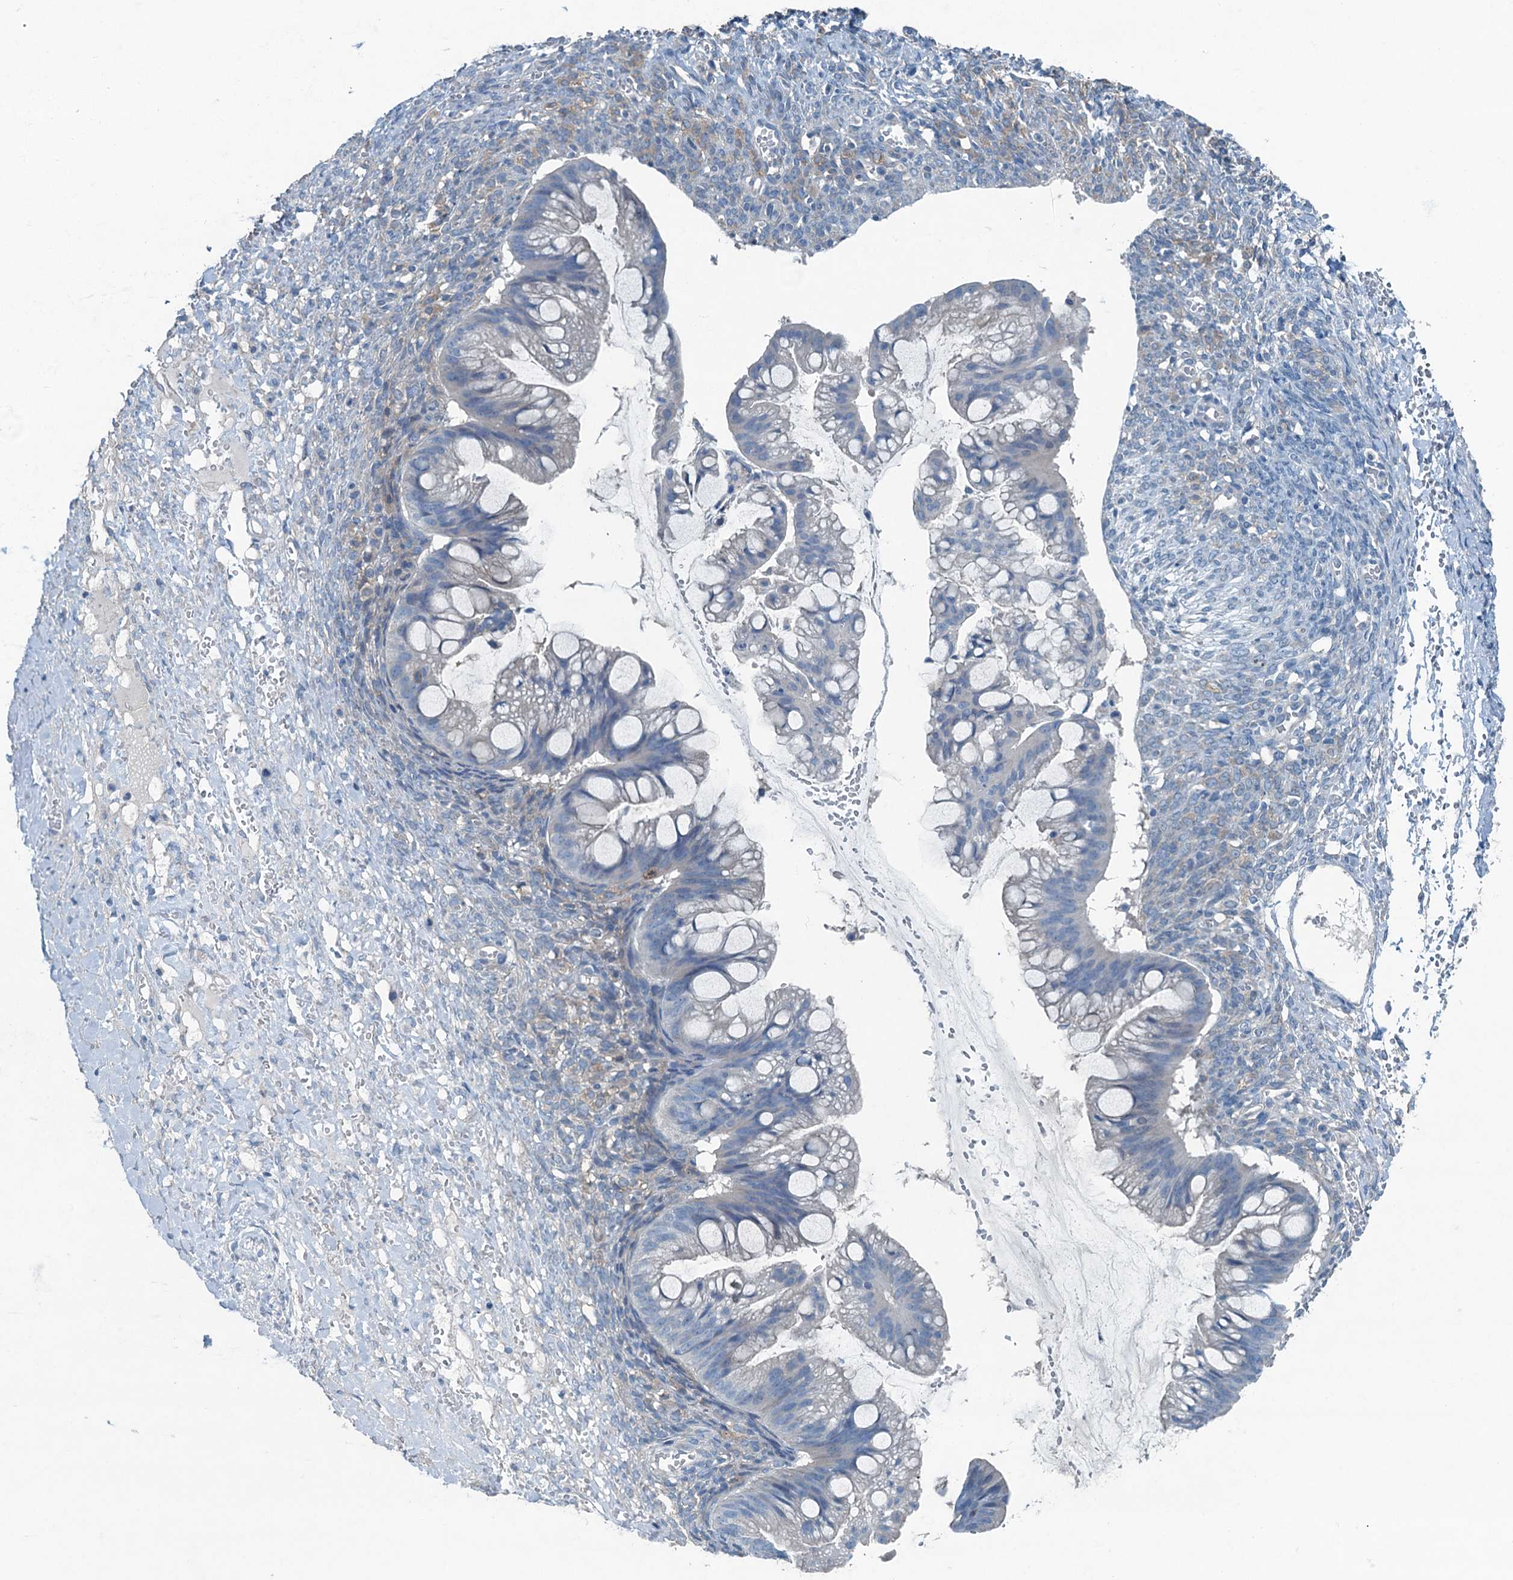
{"staining": {"intensity": "negative", "quantity": "none", "location": "none"}, "tissue": "ovarian cancer", "cell_type": "Tumor cells", "image_type": "cancer", "snomed": [{"axis": "morphology", "description": "Cystadenocarcinoma, mucinous, NOS"}, {"axis": "topography", "description": "Ovary"}], "caption": "This is a image of immunohistochemistry (IHC) staining of ovarian mucinous cystadenocarcinoma, which shows no staining in tumor cells. (Immunohistochemistry (ihc), brightfield microscopy, high magnification).", "gene": "CBLIF", "patient": {"sex": "female", "age": 73}}